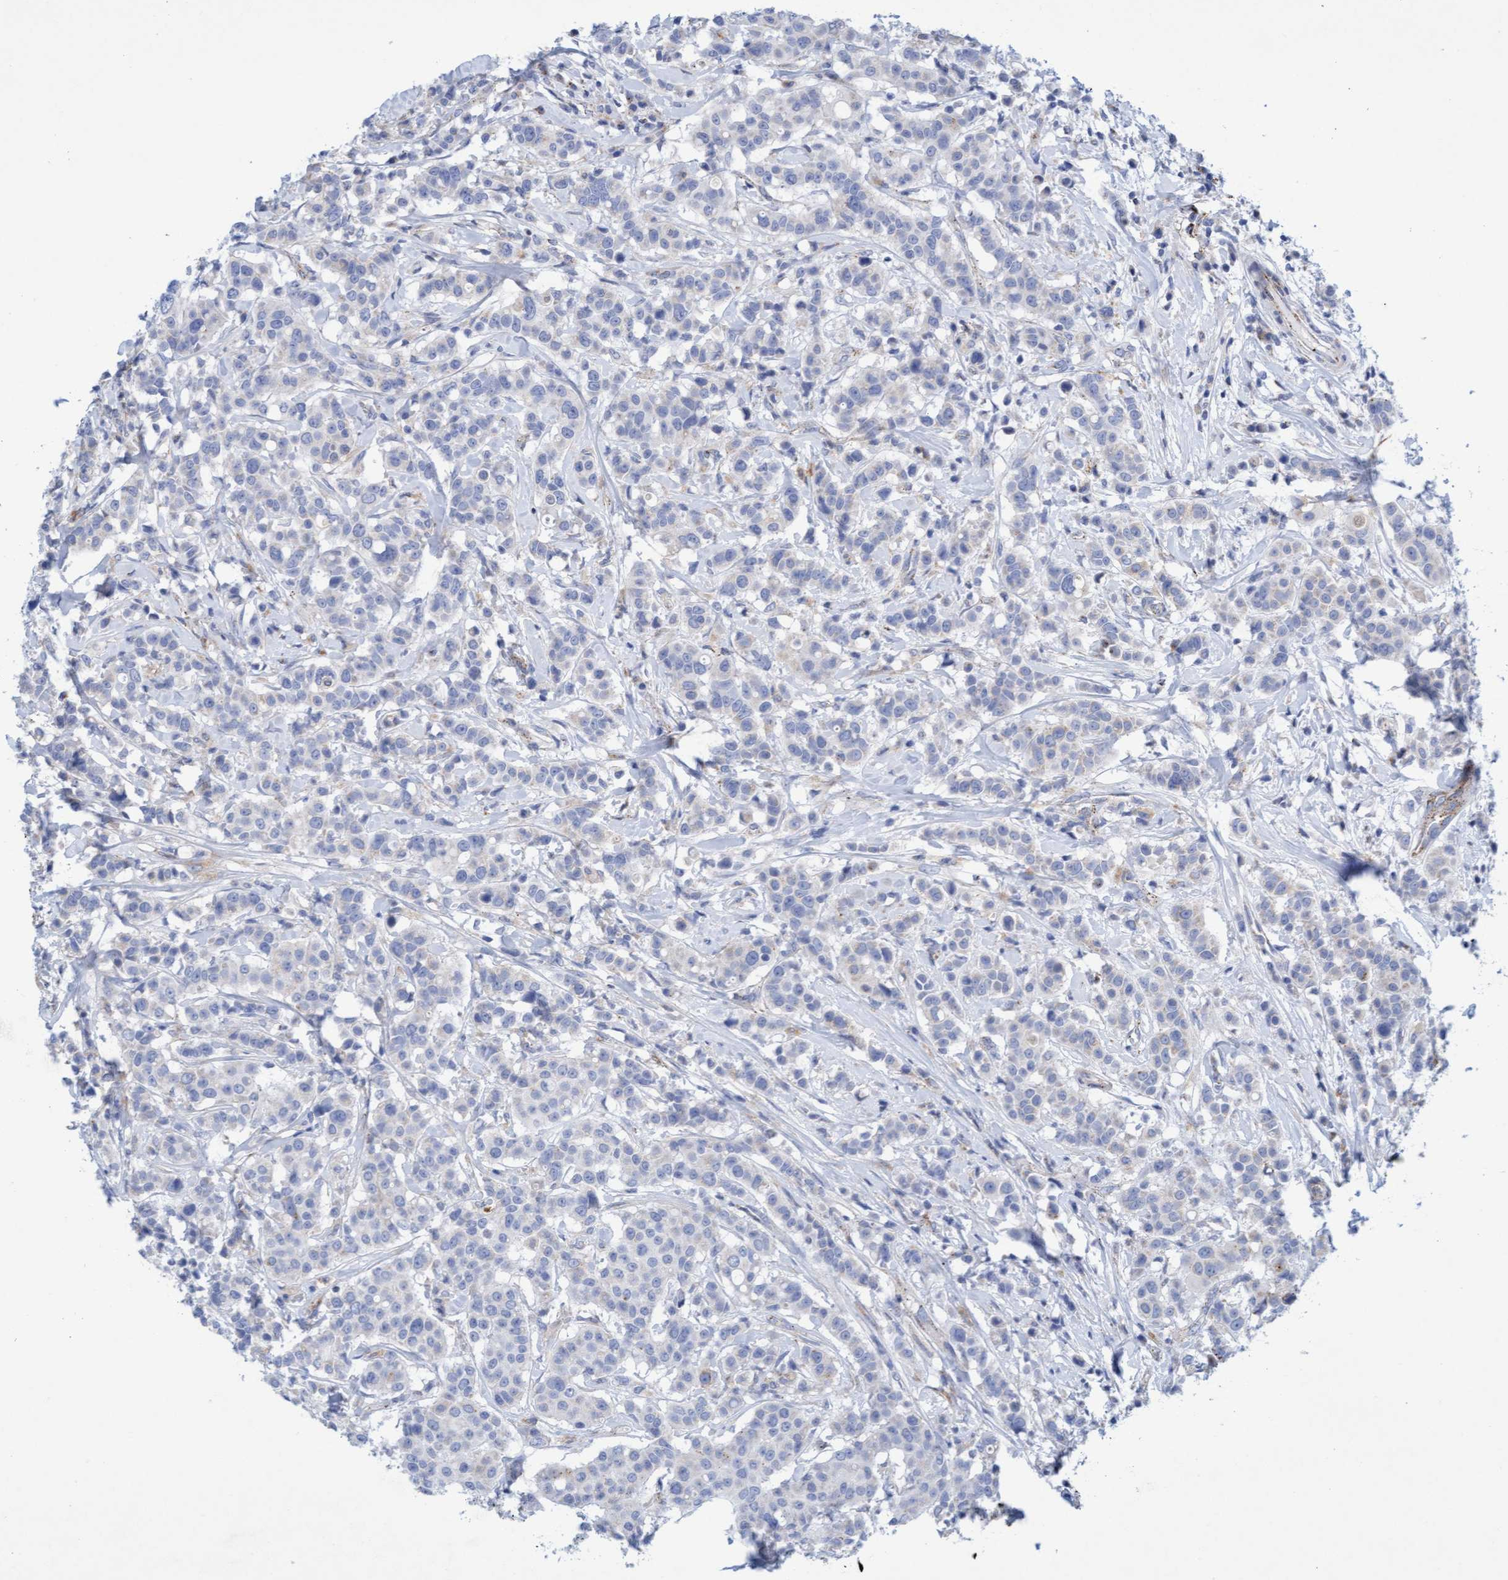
{"staining": {"intensity": "negative", "quantity": "none", "location": "none"}, "tissue": "breast cancer", "cell_type": "Tumor cells", "image_type": "cancer", "snomed": [{"axis": "morphology", "description": "Duct carcinoma"}, {"axis": "topography", "description": "Breast"}], "caption": "An IHC image of breast intraductal carcinoma is shown. There is no staining in tumor cells of breast intraductal carcinoma.", "gene": "SGSH", "patient": {"sex": "female", "age": 27}}